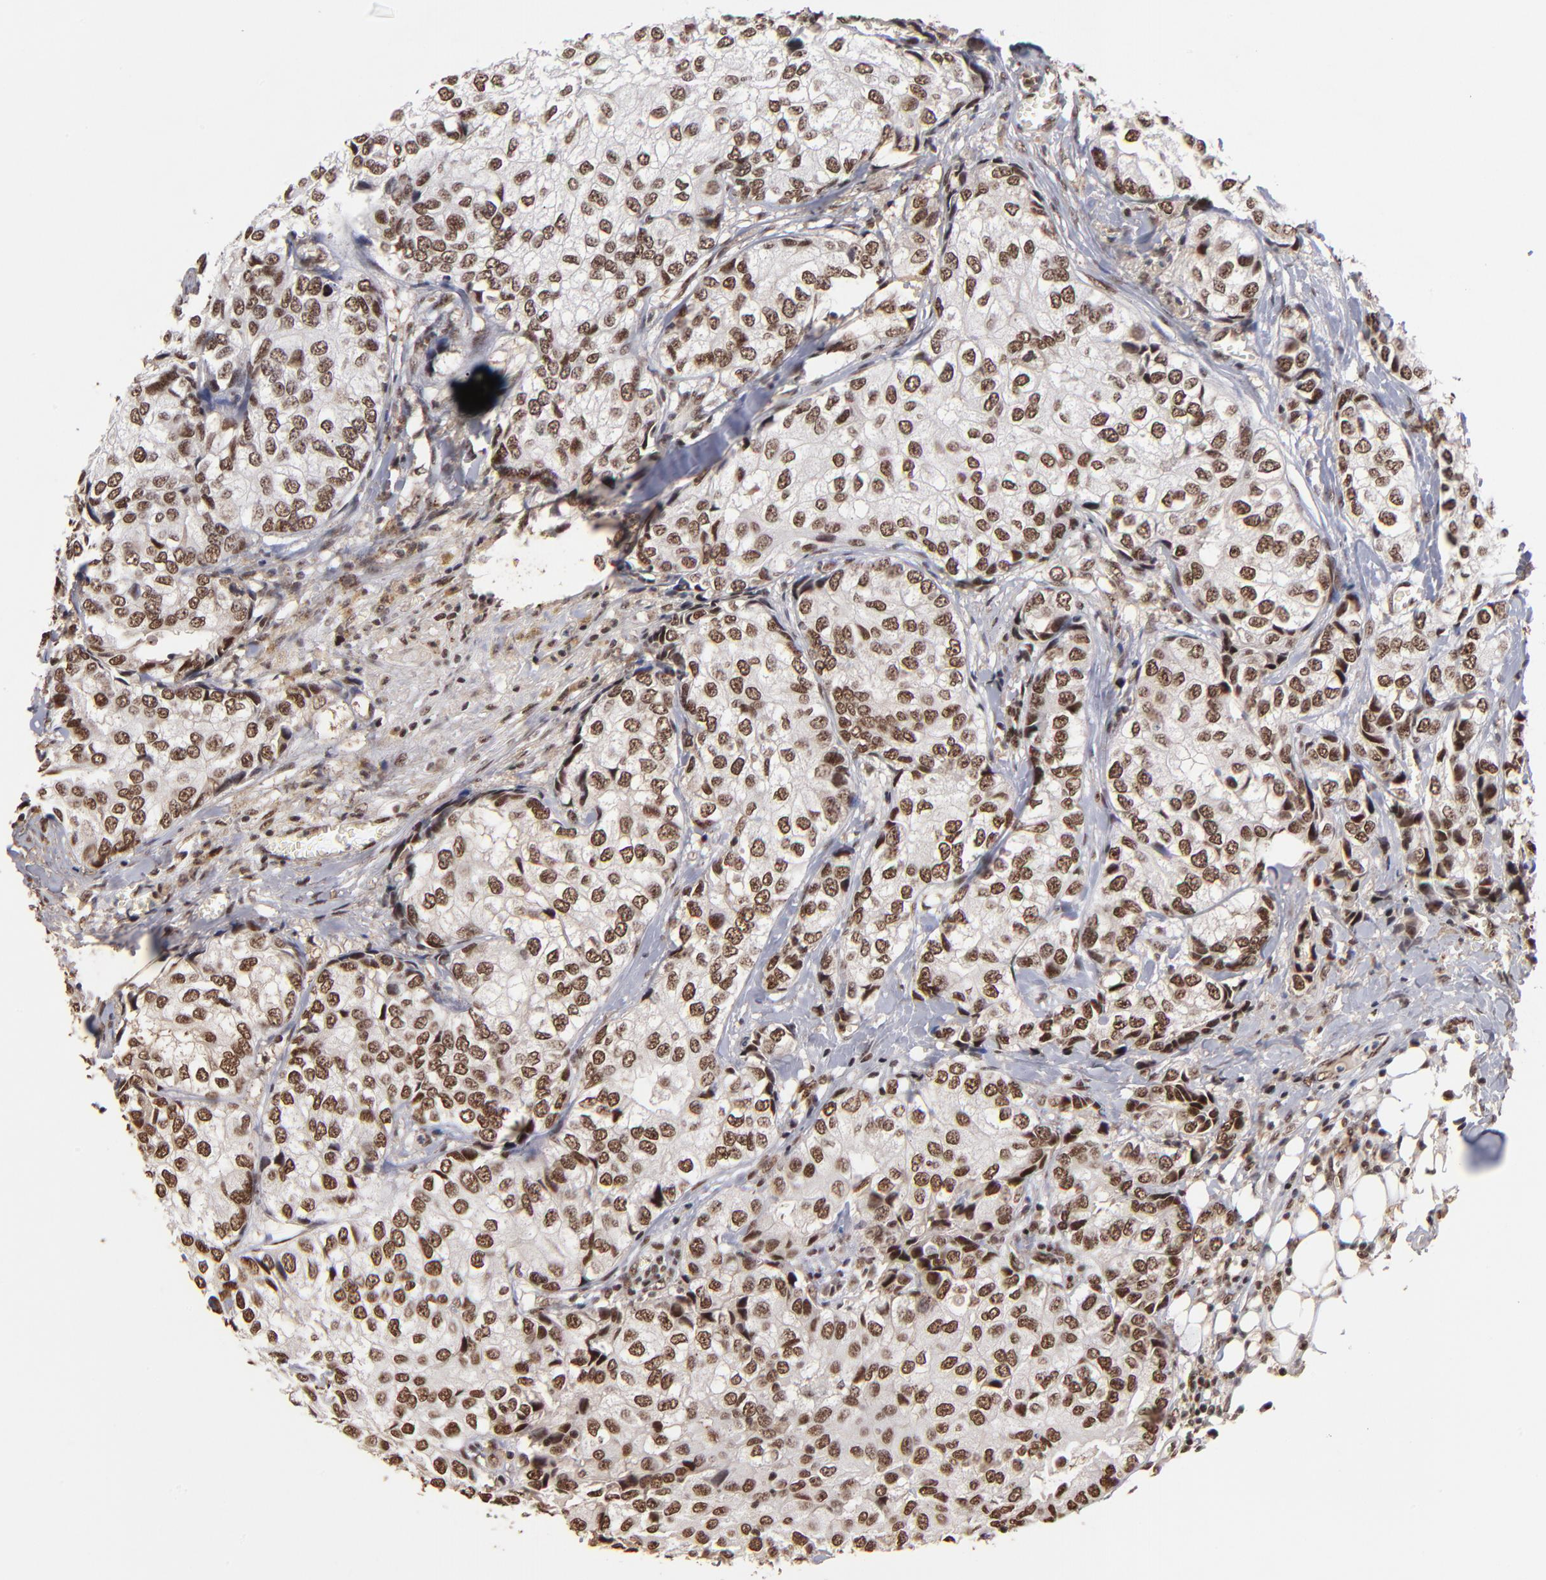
{"staining": {"intensity": "strong", "quantity": ">75%", "location": "nuclear"}, "tissue": "breast cancer", "cell_type": "Tumor cells", "image_type": "cancer", "snomed": [{"axis": "morphology", "description": "Duct carcinoma"}, {"axis": "topography", "description": "Breast"}], "caption": "This photomicrograph shows breast cancer (invasive ductal carcinoma) stained with immunohistochemistry (IHC) to label a protein in brown. The nuclear of tumor cells show strong positivity for the protein. Nuclei are counter-stained blue.", "gene": "ZNF146", "patient": {"sex": "female", "age": 68}}